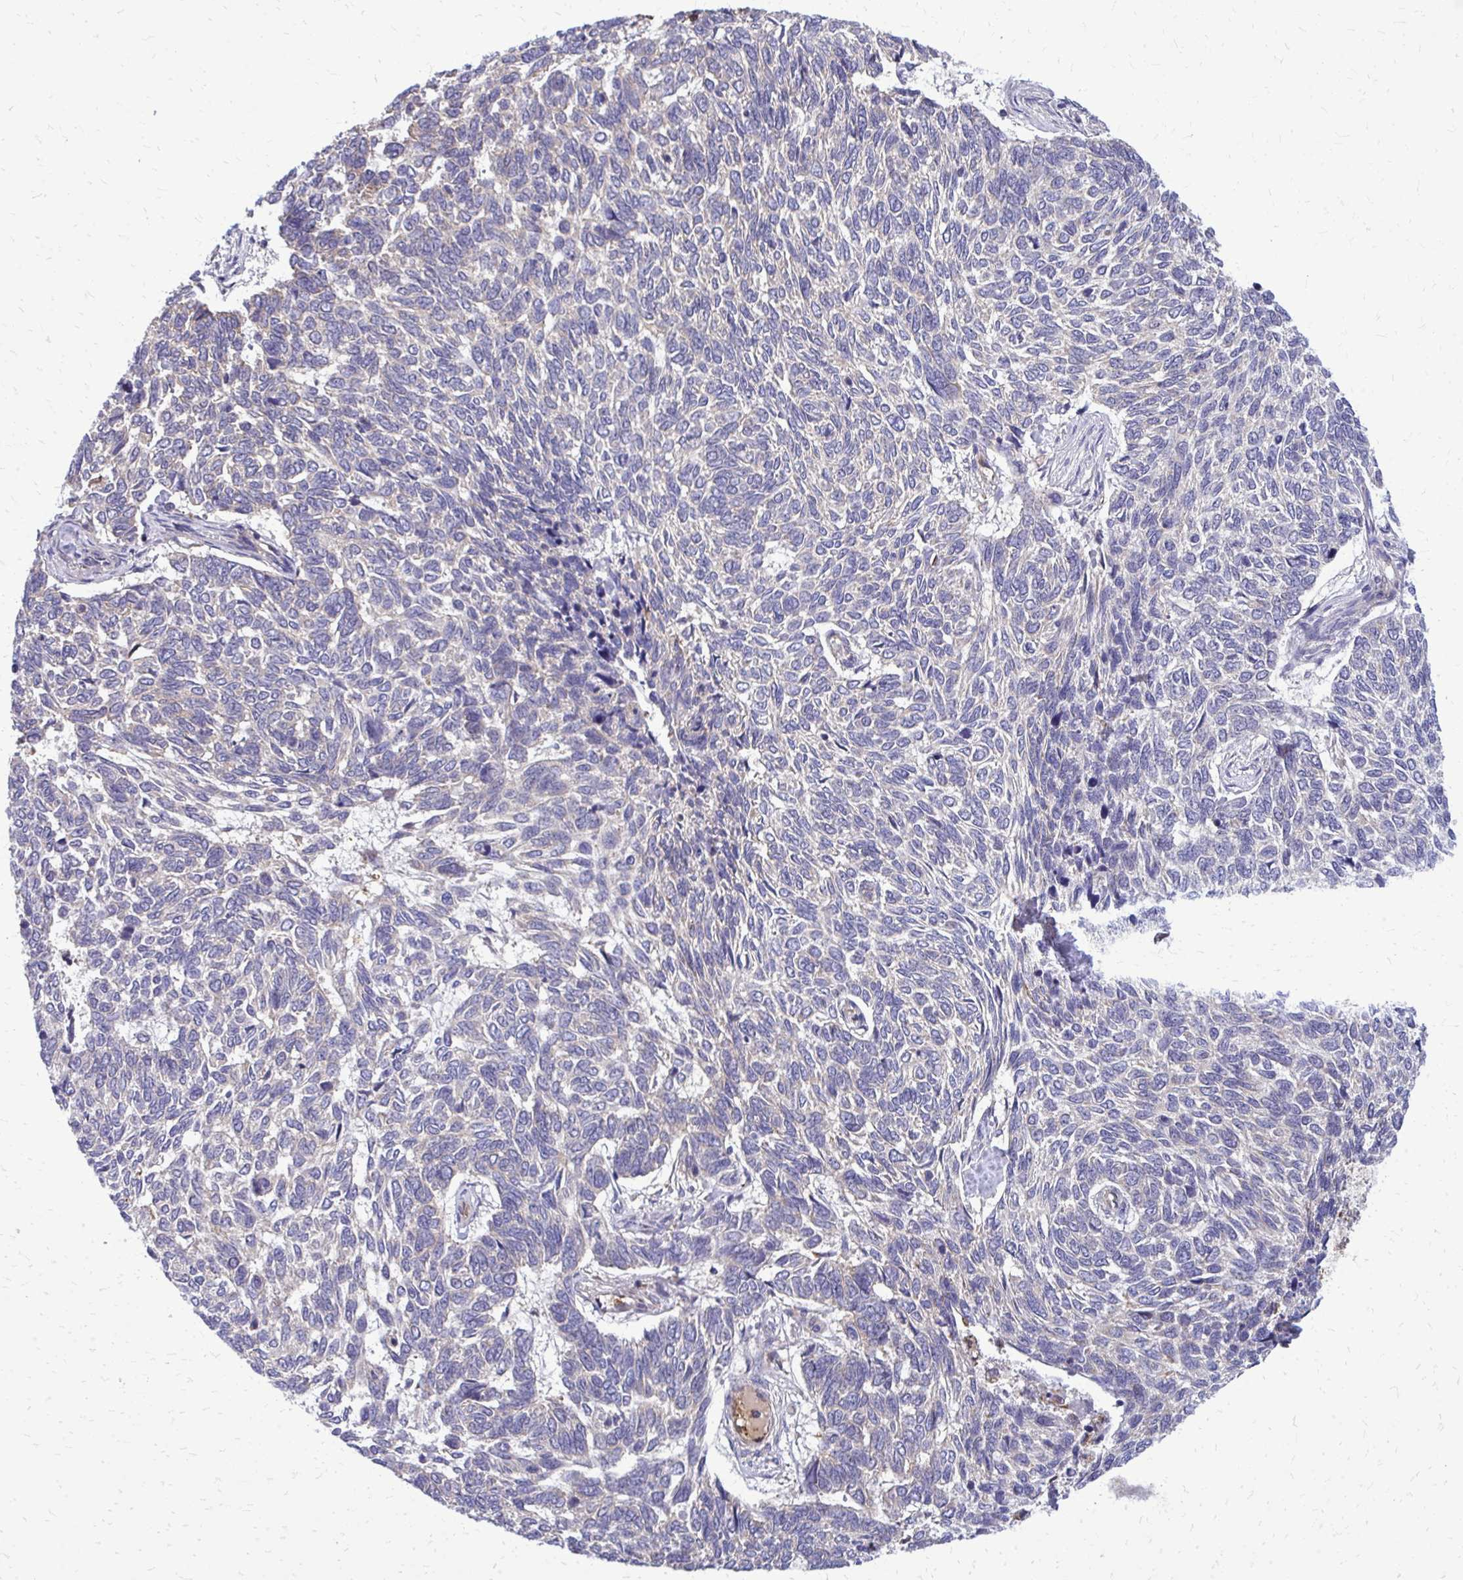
{"staining": {"intensity": "weak", "quantity": "25%-75%", "location": "cytoplasmic/membranous"}, "tissue": "skin cancer", "cell_type": "Tumor cells", "image_type": "cancer", "snomed": [{"axis": "morphology", "description": "Basal cell carcinoma"}, {"axis": "topography", "description": "Skin"}], "caption": "This photomicrograph demonstrates IHC staining of human basal cell carcinoma (skin), with low weak cytoplasmic/membranous staining in approximately 25%-75% of tumor cells.", "gene": "PDK4", "patient": {"sex": "female", "age": 65}}